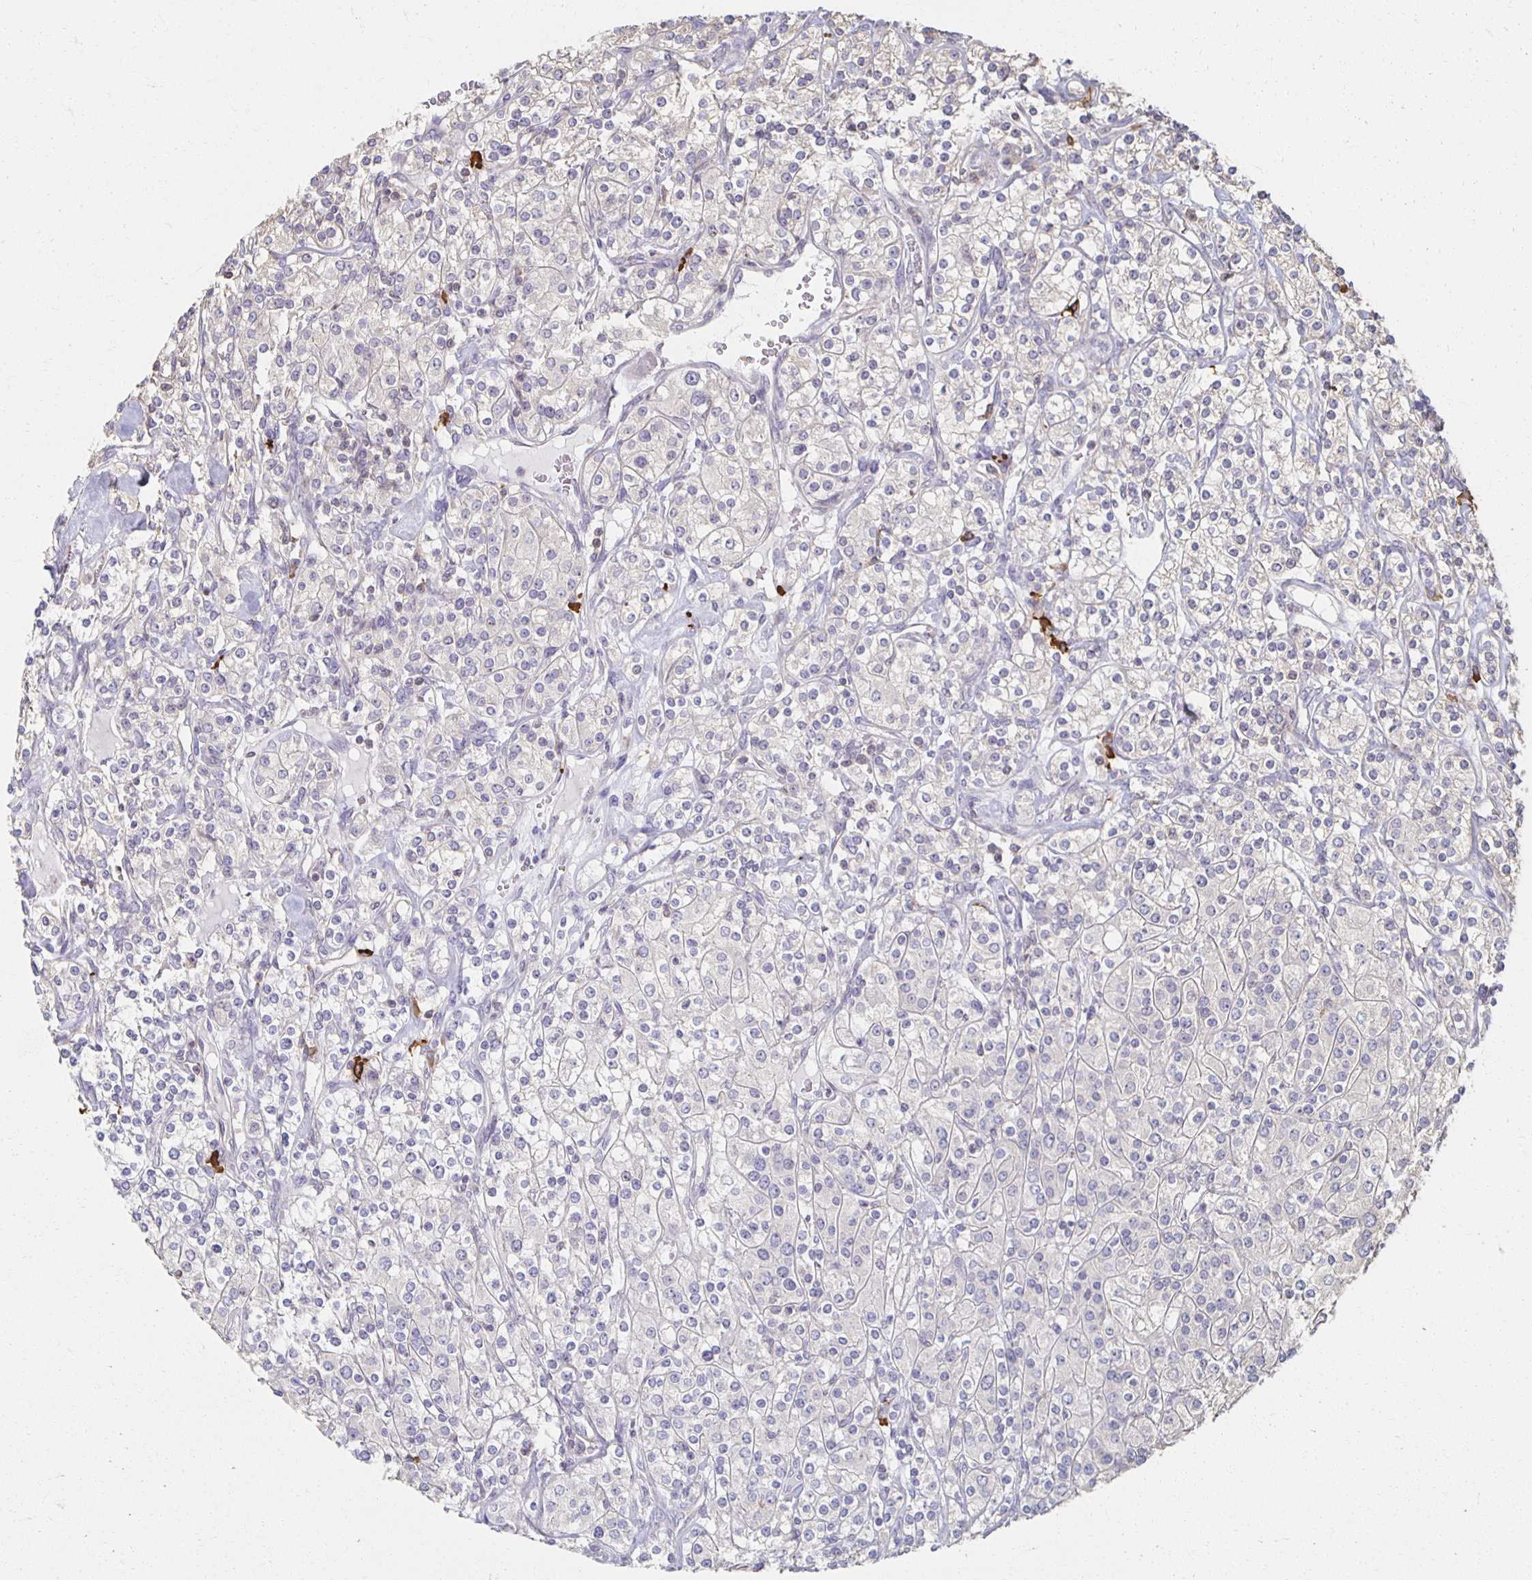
{"staining": {"intensity": "negative", "quantity": "none", "location": "none"}, "tissue": "renal cancer", "cell_type": "Tumor cells", "image_type": "cancer", "snomed": [{"axis": "morphology", "description": "Adenocarcinoma, NOS"}, {"axis": "topography", "description": "Kidney"}], "caption": "A histopathology image of renal cancer stained for a protein reveals no brown staining in tumor cells.", "gene": "ZNF692", "patient": {"sex": "male", "age": 77}}